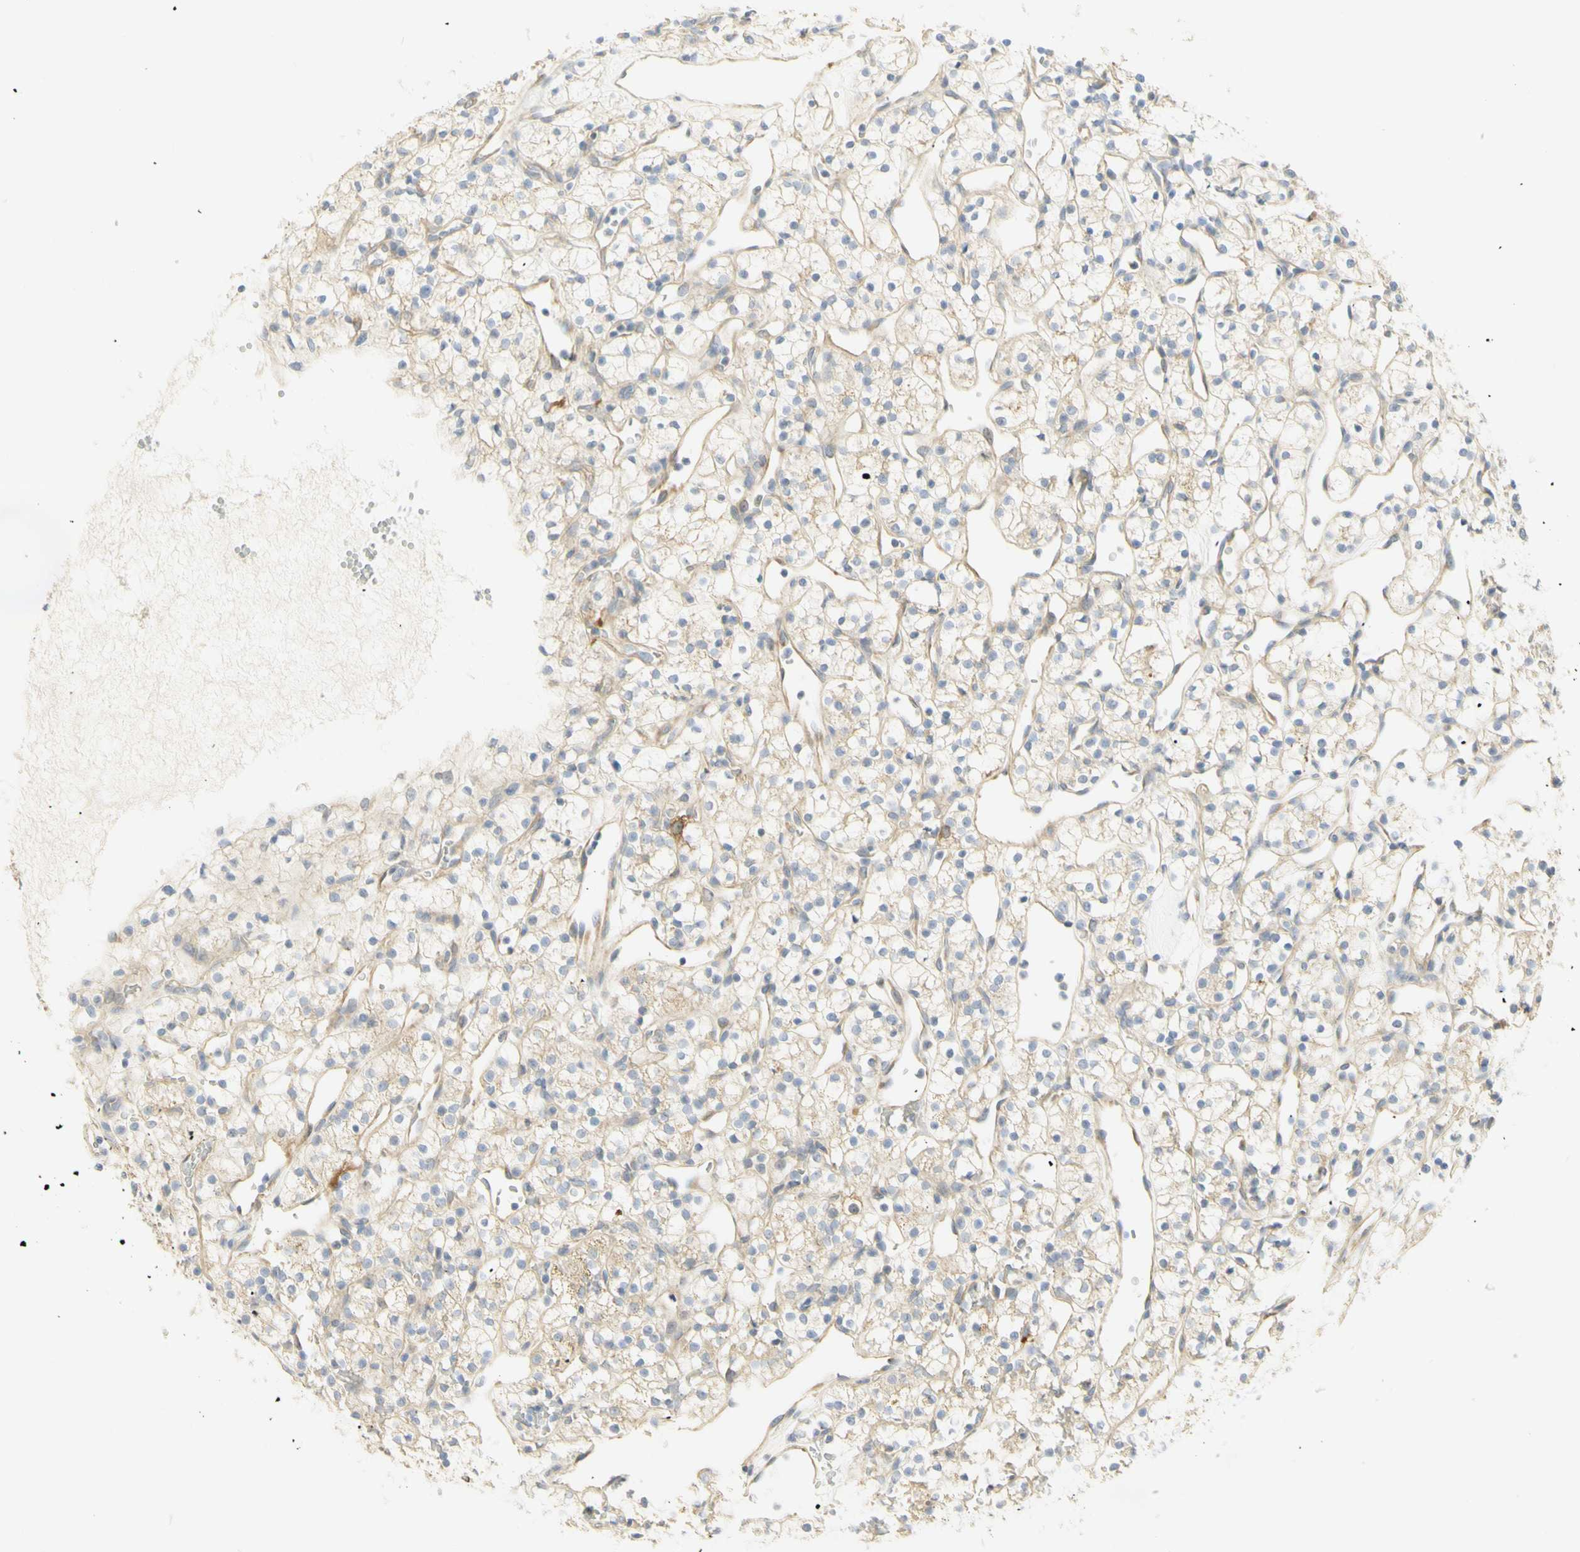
{"staining": {"intensity": "weak", "quantity": ">75%", "location": "cytoplasmic/membranous"}, "tissue": "renal cancer", "cell_type": "Tumor cells", "image_type": "cancer", "snomed": [{"axis": "morphology", "description": "Adenocarcinoma, NOS"}, {"axis": "topography", "description": "Kidney"}], "caption": "DAB (3,3'-diaminobenzidine) immunohistochemical staining of renal adenocarcinoma demonstrates weak cytoplasmic/membranous protein staining in about >75% of tumor cells. The protein of interest is shown in brown color, while the nuclei are stained blue.", "gene": "KIF11", "patient": {"sex": "female", "age": 60}}